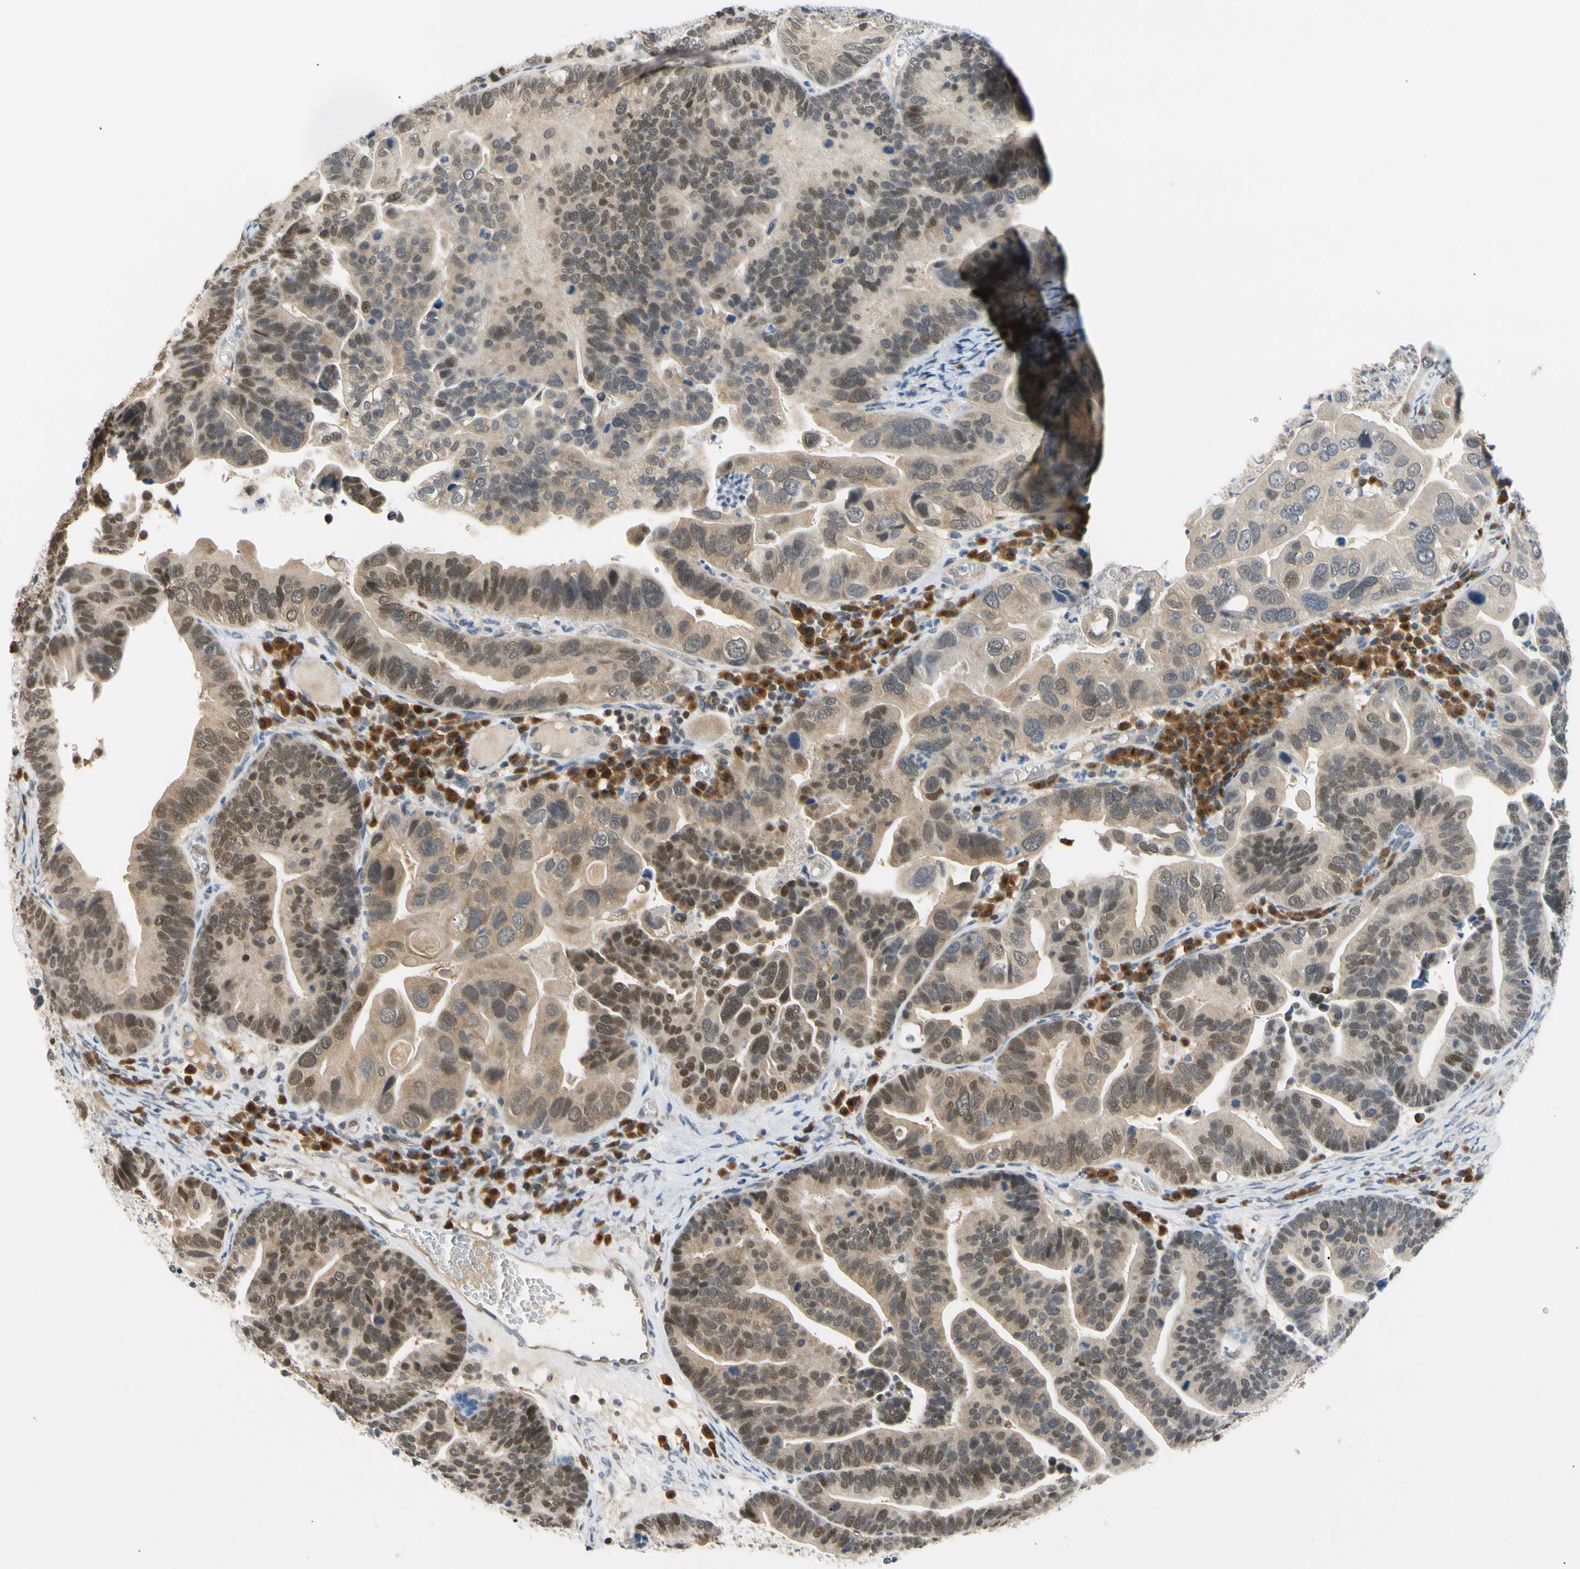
{"staining": {"intensity": "weak", "quantity": "25%-75%", "location": "cytoplasmic/membranous"}, "tissue": "ovarian cancer", "cell_type": "Tumor cells", "image_type": "cancer", "snomed": [{"axis": "morphology", "description": "Cystadenocarcinoma, serous, NOS"}, {"axis": "topography", "description": "Ovary"}], "caption": "Weak cytoplasmic/membranous positivity is appreciated in approximately 25%-75% of tumor cells in ovarian cancer (serous cystadenocarcinoma). (IHC, brightfield microscopy, high magnification).", "gene": "SEC23B", "patient": {"sex": "female", "age": 56}}